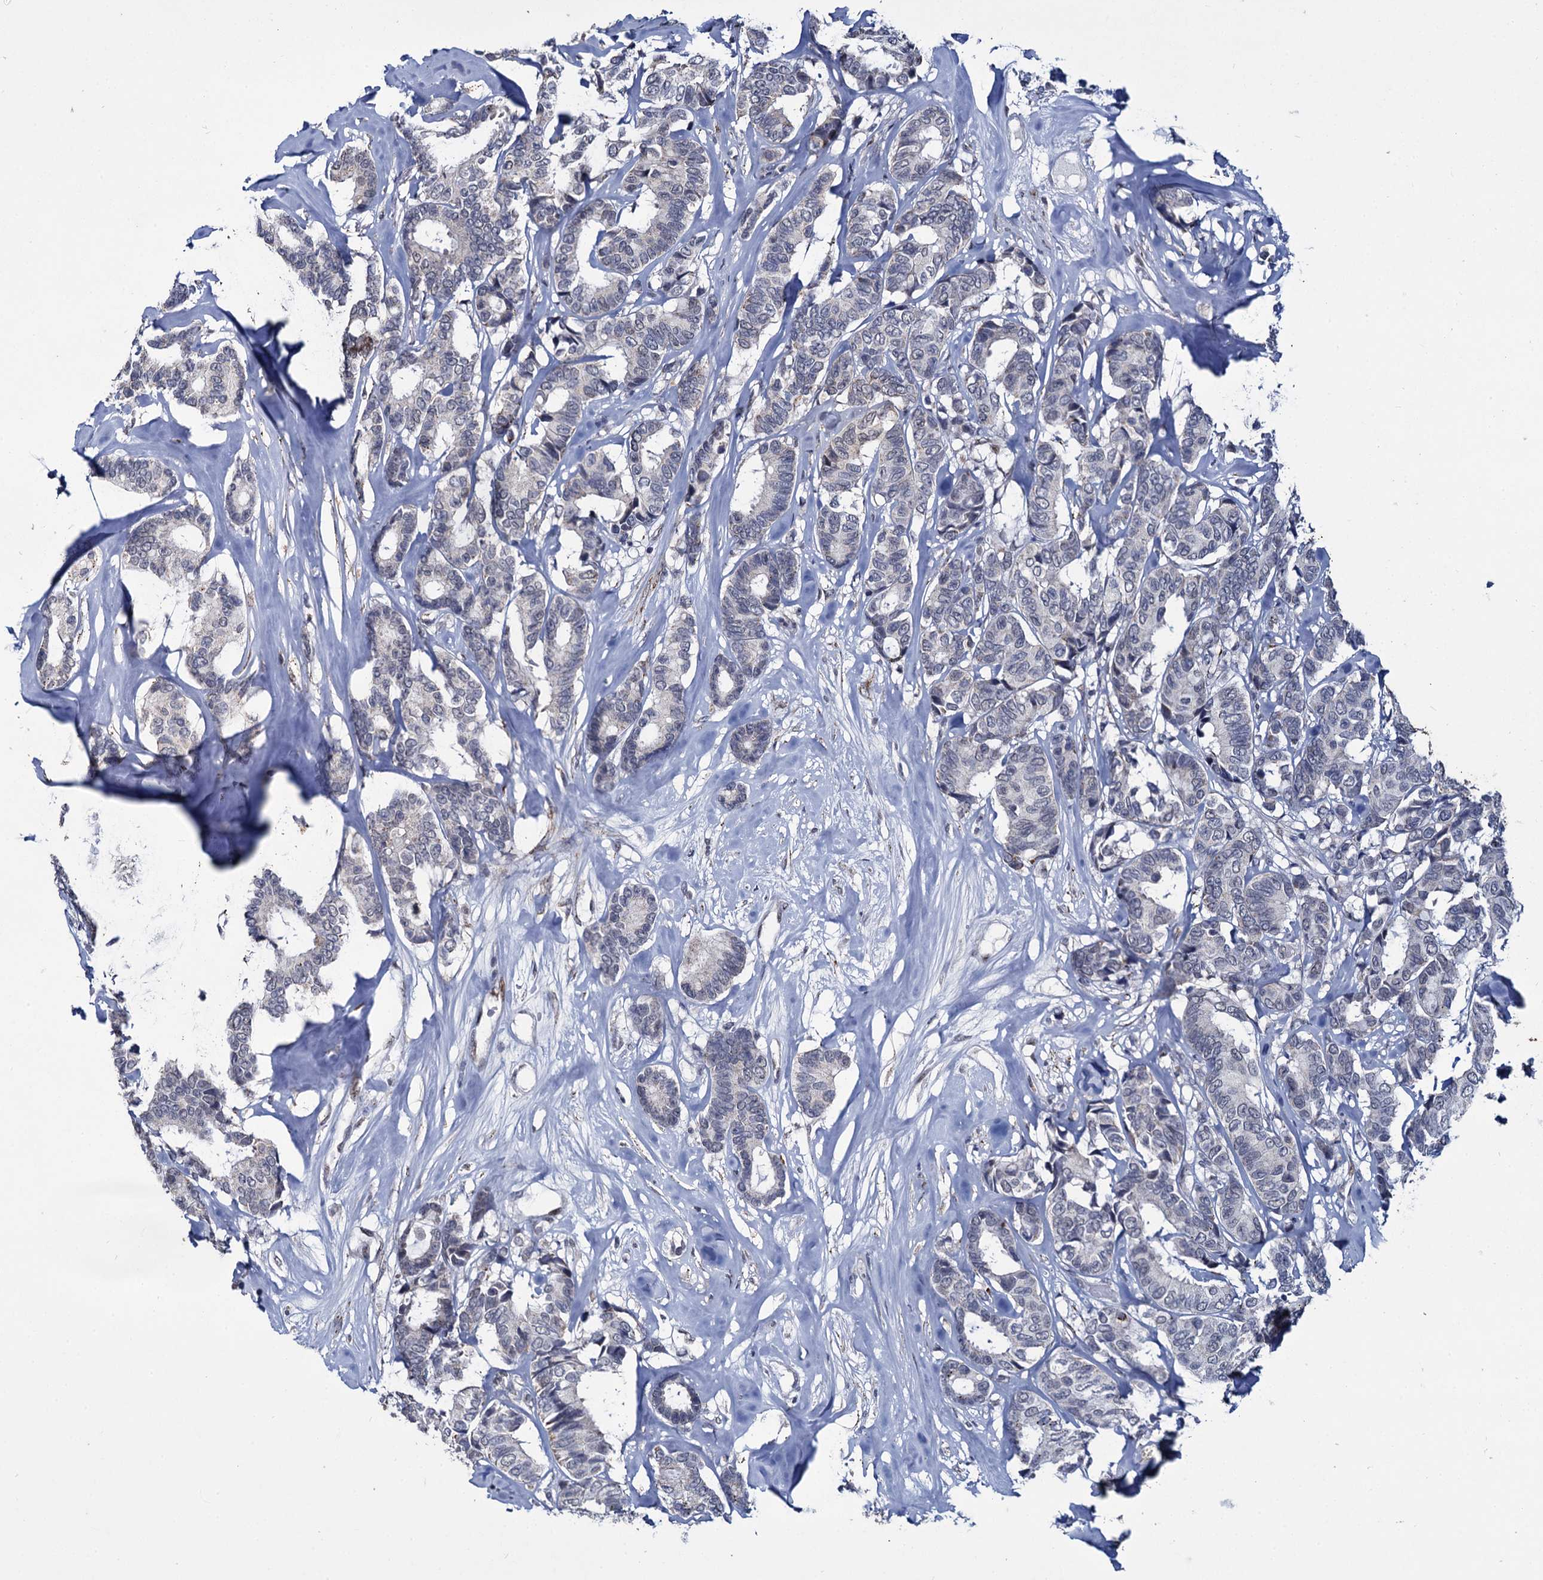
{"staining": {"intensity": "negative", "quantity": "none", "location": "none"}, "tissue": "breast cancer", "cell_type": "Tumor cells", "image_type": "cancer", "snomed": [{"axis": "morphology", "description": "Duct carcinoma"}, {"axis": "topography", "description": "Breast"}], "caption": "Micrograph shows no significant protein positivity in tumor cells of intraductal carcinoma (breast). (Immunohistochemistry (ihc), brightfield microscopy, high magnification).", "gene": "RPUSD4", "patient": {"sex": "female", "age": 87}}